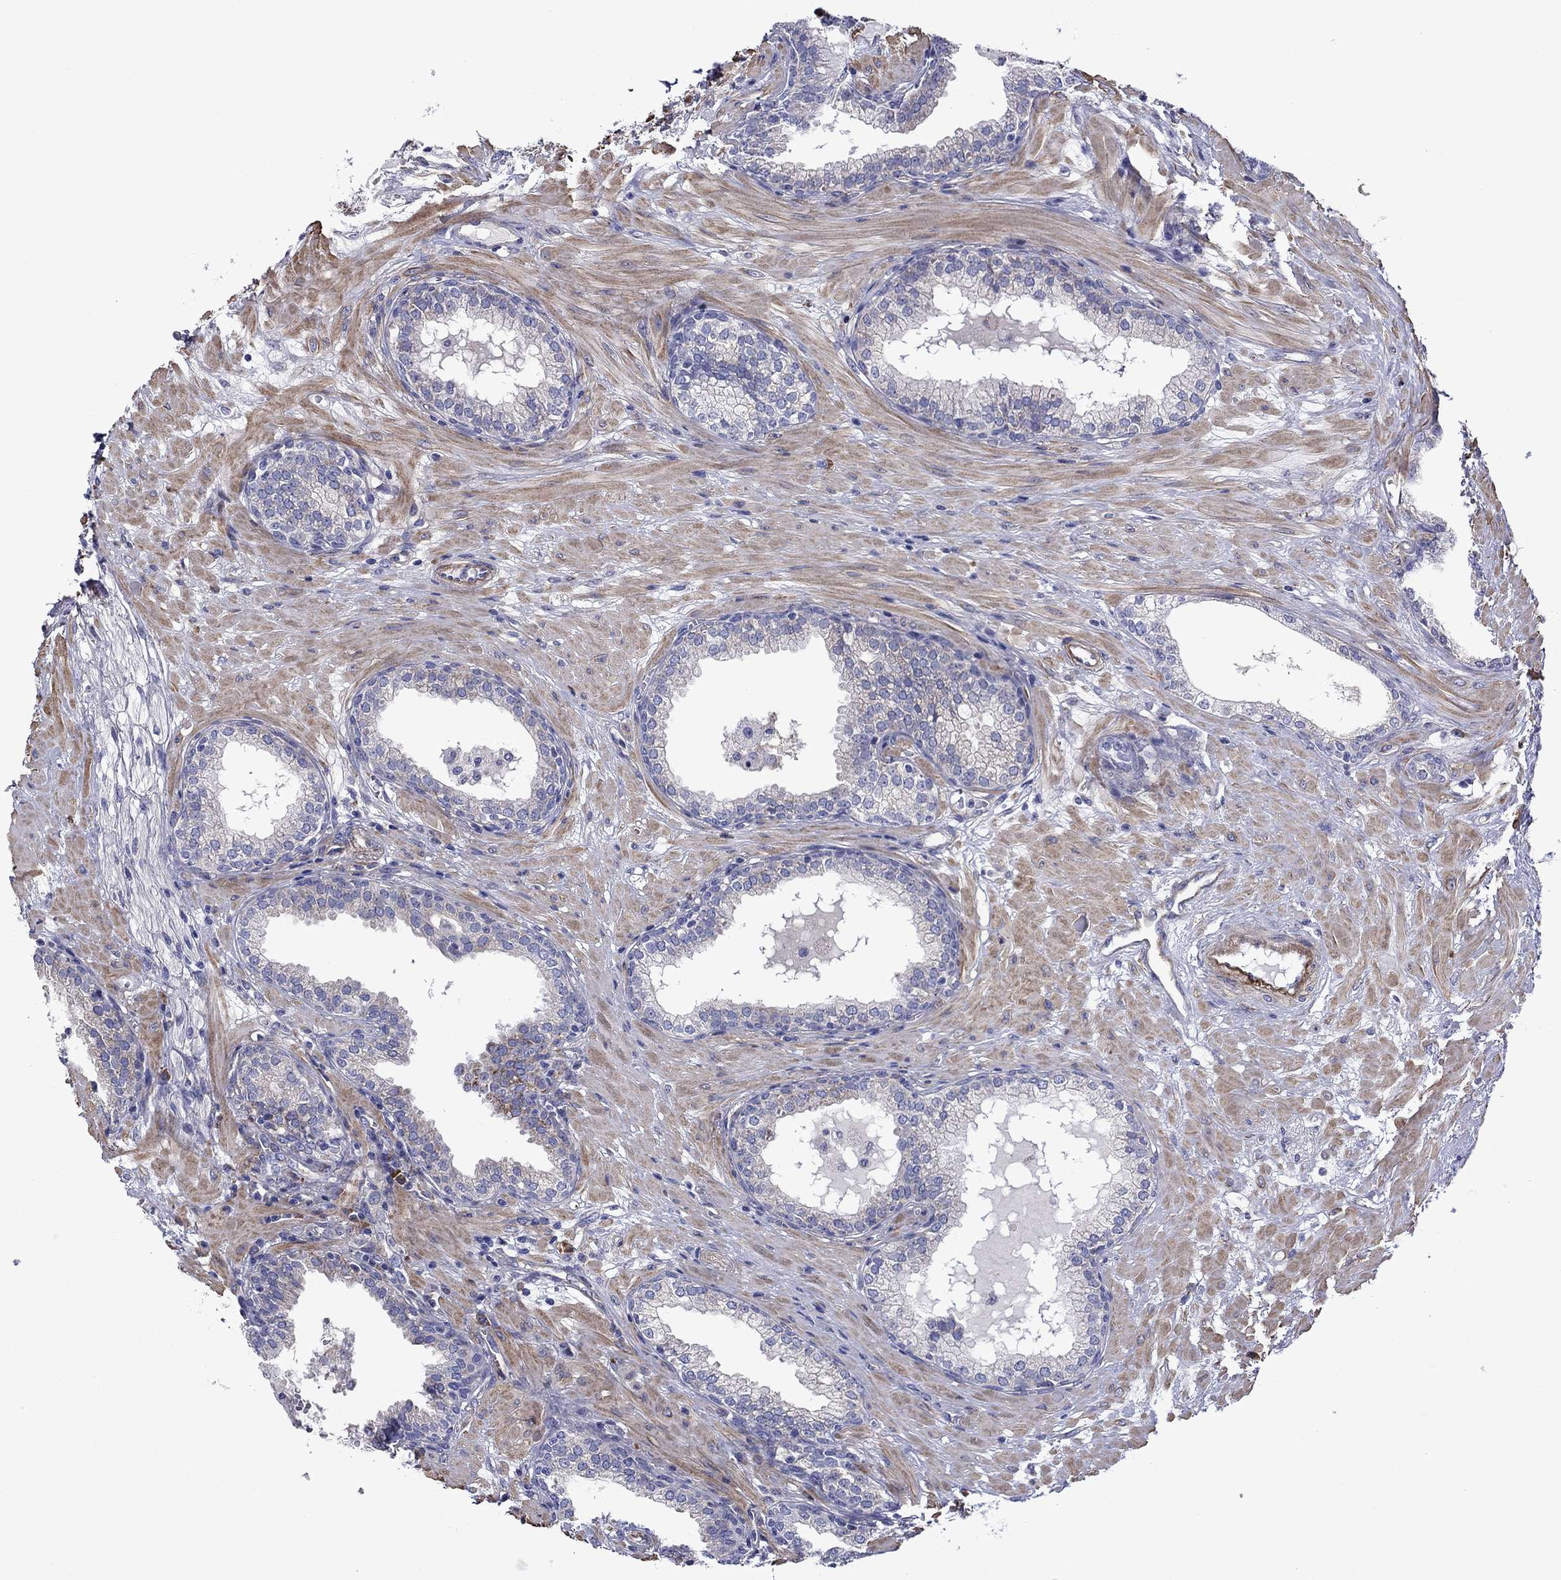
{"staining": {"intensity": "negative", "quantity": "none", "location": "none"}, "tissue": "prostate", "cell_type": "Glandular cells", "image_type": "normal", "snomed": [{"axis": "morphology", "description": "Normal tissue, NOS"}, {"axis": "topography", "description": "Prostate"}], "caption": "This photomicrograph is of benign prostate stained with immunohistochemistry to label a protein in brown with the nuclei are counter-stained blue. There is no expression in glandular cells. Nuclei are stained in blue.", "gene": "HSPG2", "patient": {"sex": "male", "age": 64}}